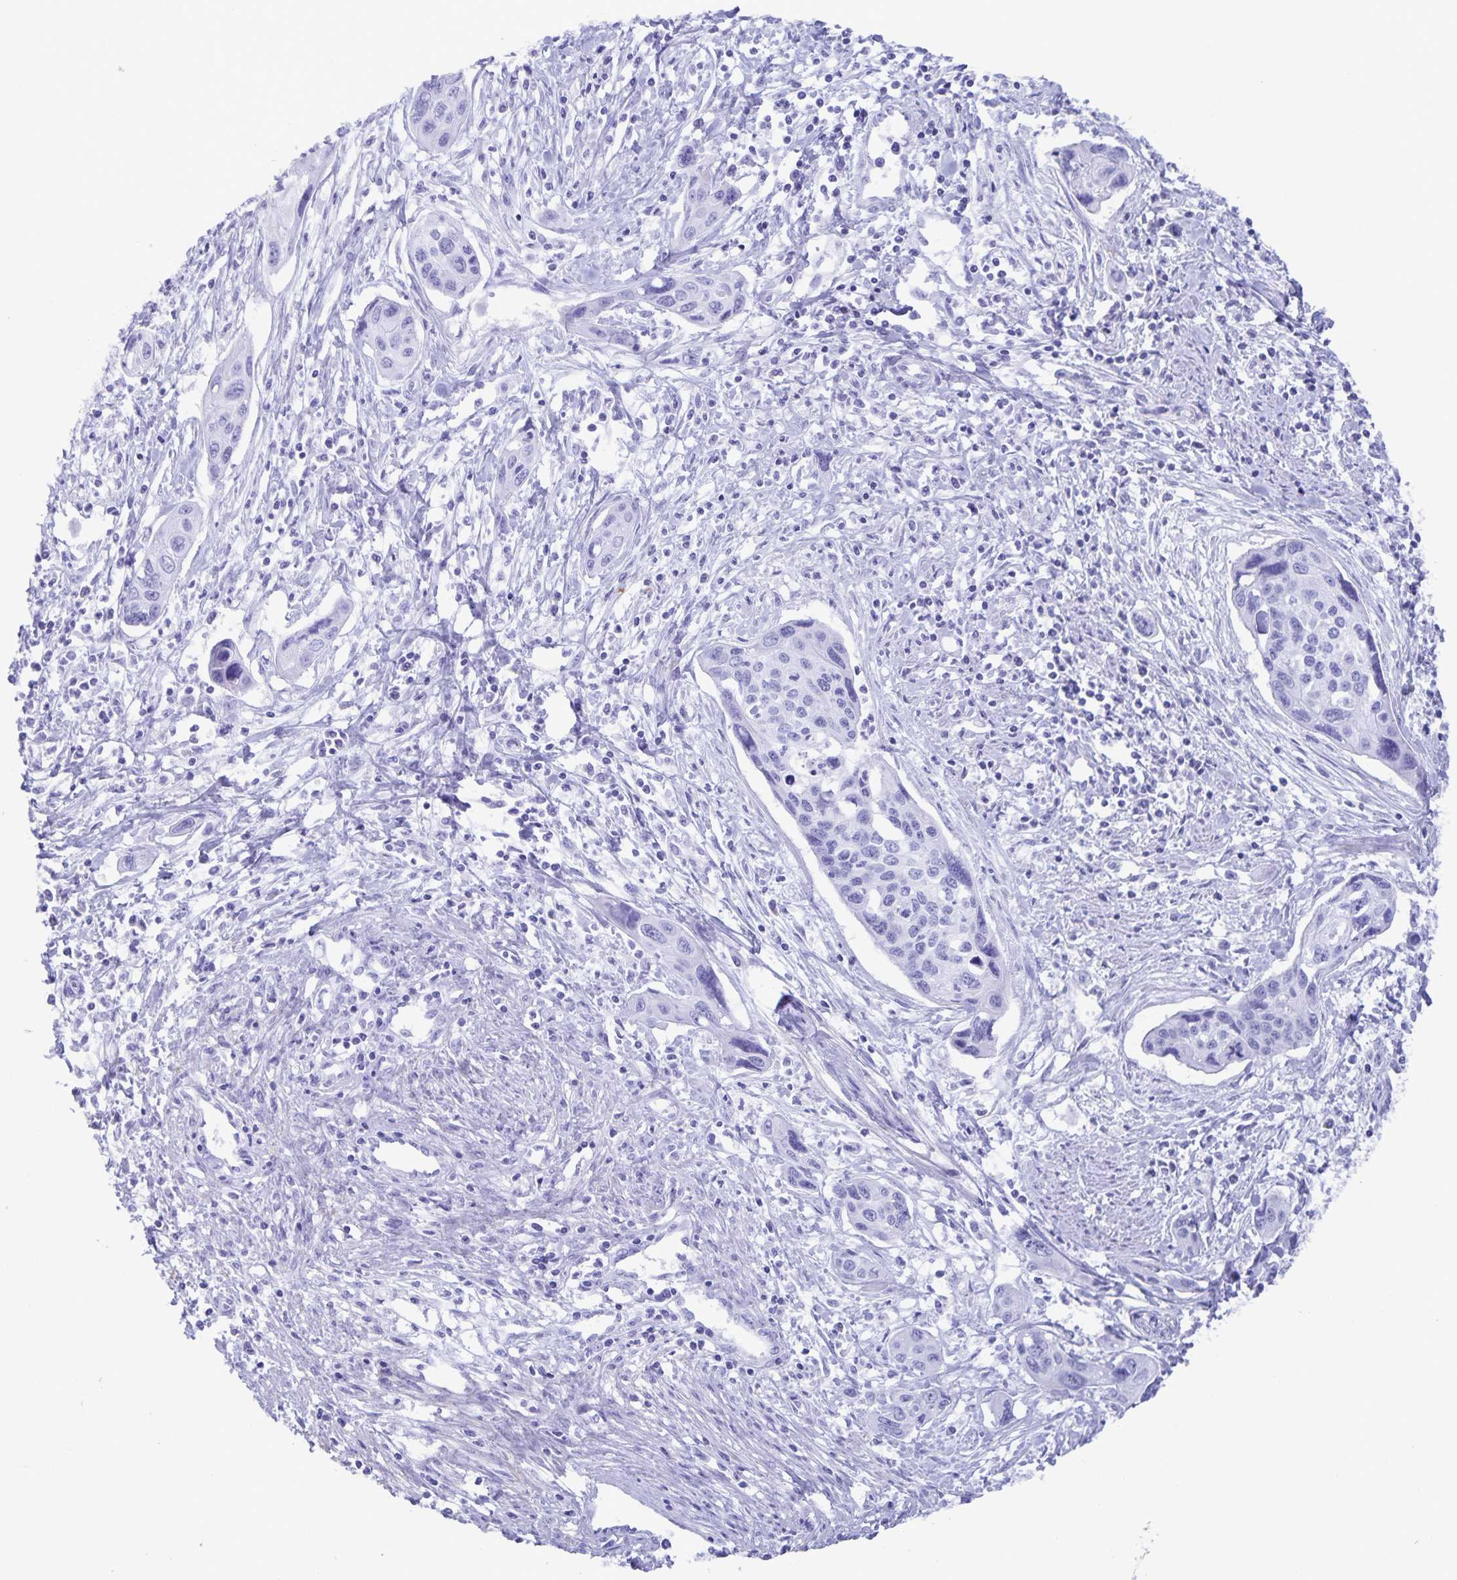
{"staining": {"intensity": "negative", "quantity": "none", "location": "none"}, "tissue": "cervical cancer", "cell_type": "Tumor cells", "image_type": "cancer", "snomed": [{"axis": "morphology", "description": "Squamous cell carcinoma, NOS"}, {"axis": "topography", "description": "Cervix"}], "caption": "An immunohistochemistry (IHC) histopathology image of cervical squamous cell carcinoma is shown. There is no staining in tumor cells of cervical squamous cell carcinoma. (Immunohistochemistry (ihc), brightfield microscopy, high magnification).", "gene": "AQP4", "patient": {"sex": "female", "age": 31}}